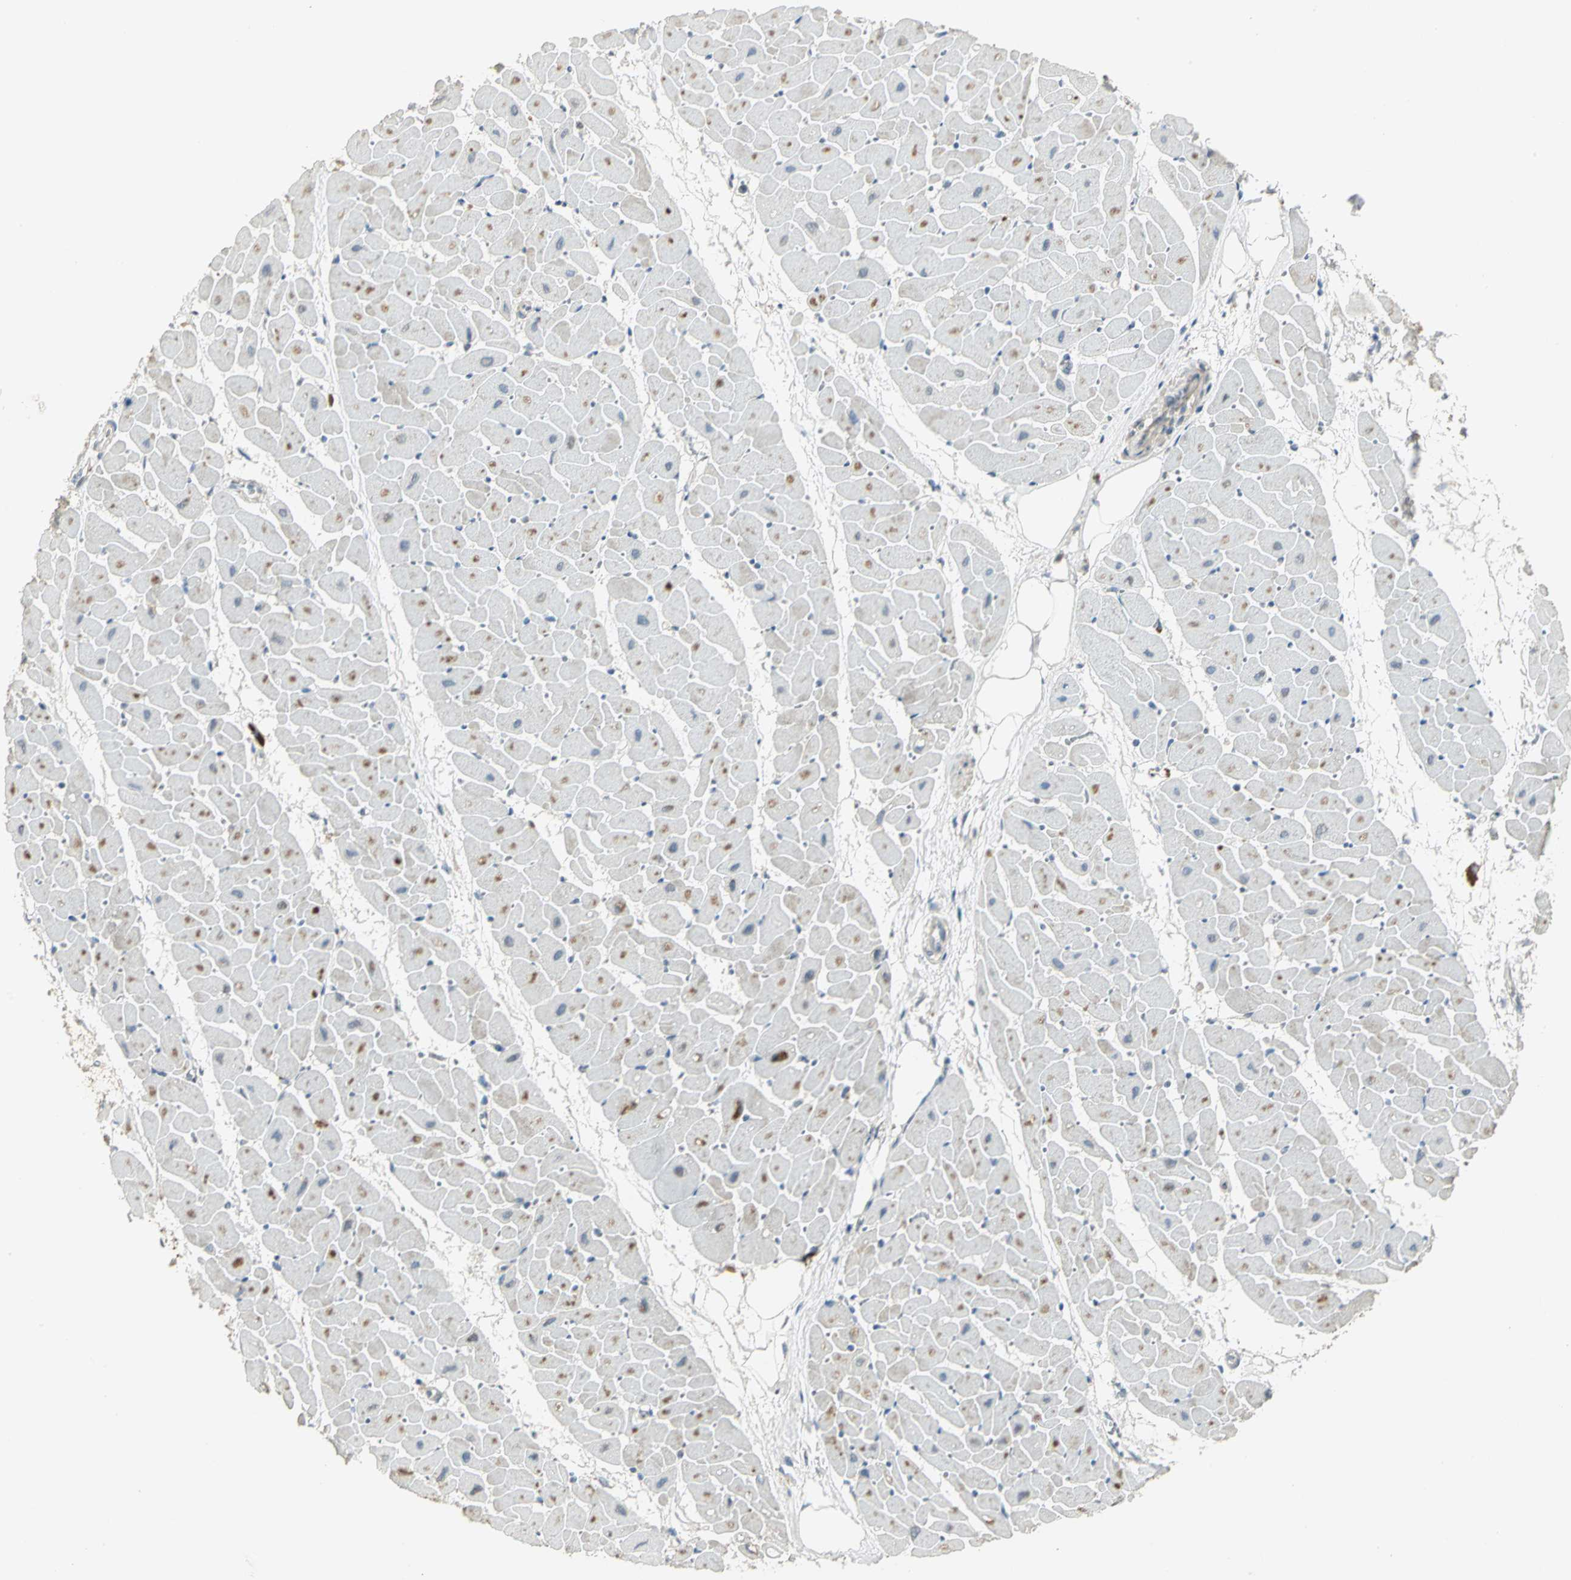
{"staining": {"intensity": "weak", "quantity": "25%-75%", "location": "cytoplasmic/membranous"}, "tissue": "heart muscle", "cell_type": "Cardiomyocytes", "image_type": "normal", "snomed": [{"axis": "morphology", "description": "Normal tissue, NOS"}, {"axis": "topography", "description": "Heart"}], "caption": "The photomicrograph demonstrates a brown stain indicating the presence of a protein in the cytoplasmic/membranous of cardiomyocytes in heart muscle.", "gene": "PROC", "patient": {"sex": "female", "age": 19}}